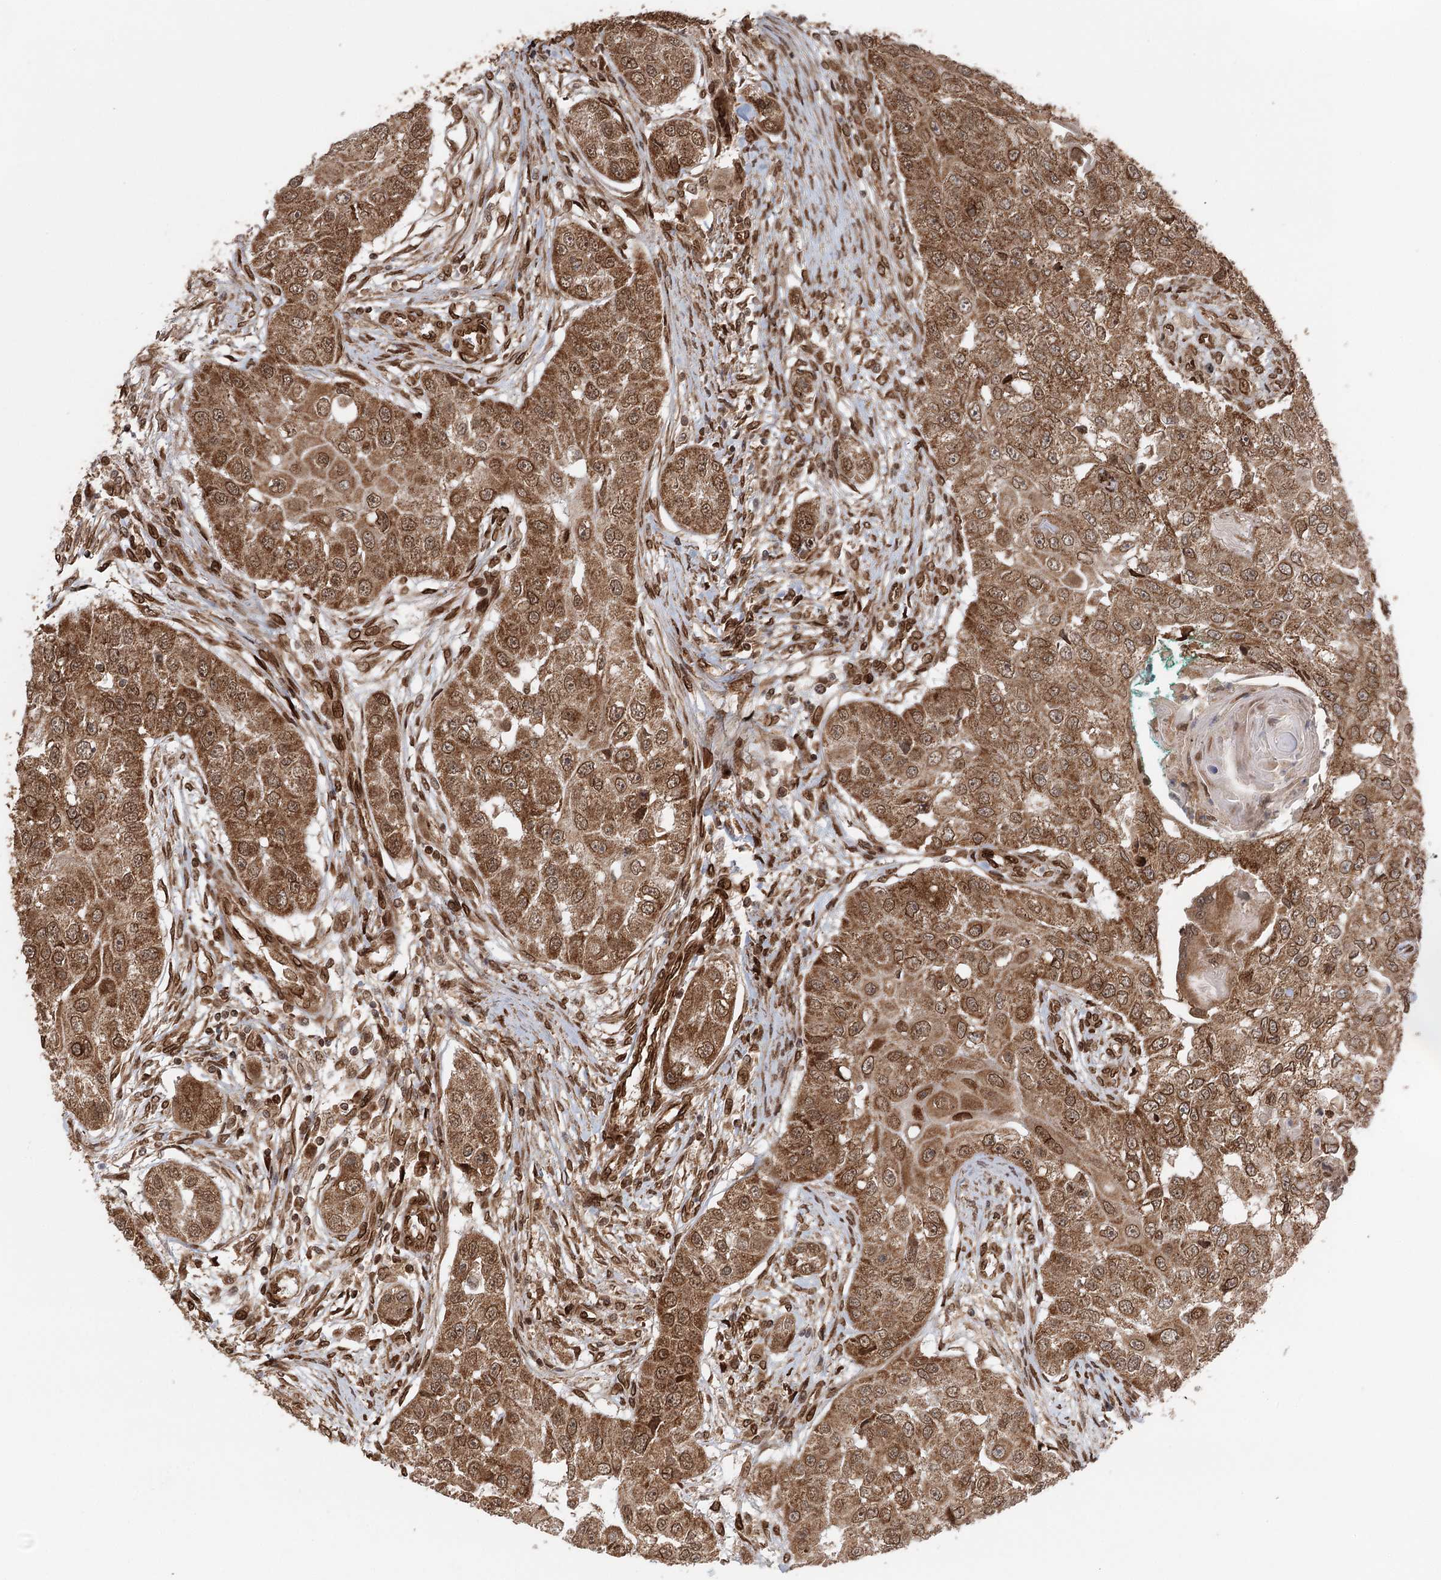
{"staining": {"intensity": "strong", "quantity": ">75%", "location": "cytoplasmic/membranous"}, "tissue": "head and neck cancer", "cell_type": "Tumor cells", "image_type": "cancer", "snomed": [{"axis": "morphology", "description": "Normal tissue, NOS"}, {"axis": "morphology", "description": "Squamous cell carcinoma, NOS"}, {"axis": "topography", "description": "Skeletal muscle"}, {"axis": "topography", "description": "Head-Neck"}], "caption": "There is high levels of strong cytoplasmic/membranous expression in tumor cells of head and neck cancer, as demonstrated by immunohistochemical staining (brown color).", "gene": "BCKDHA", "patient": {"sex": "male", "age": 51}}